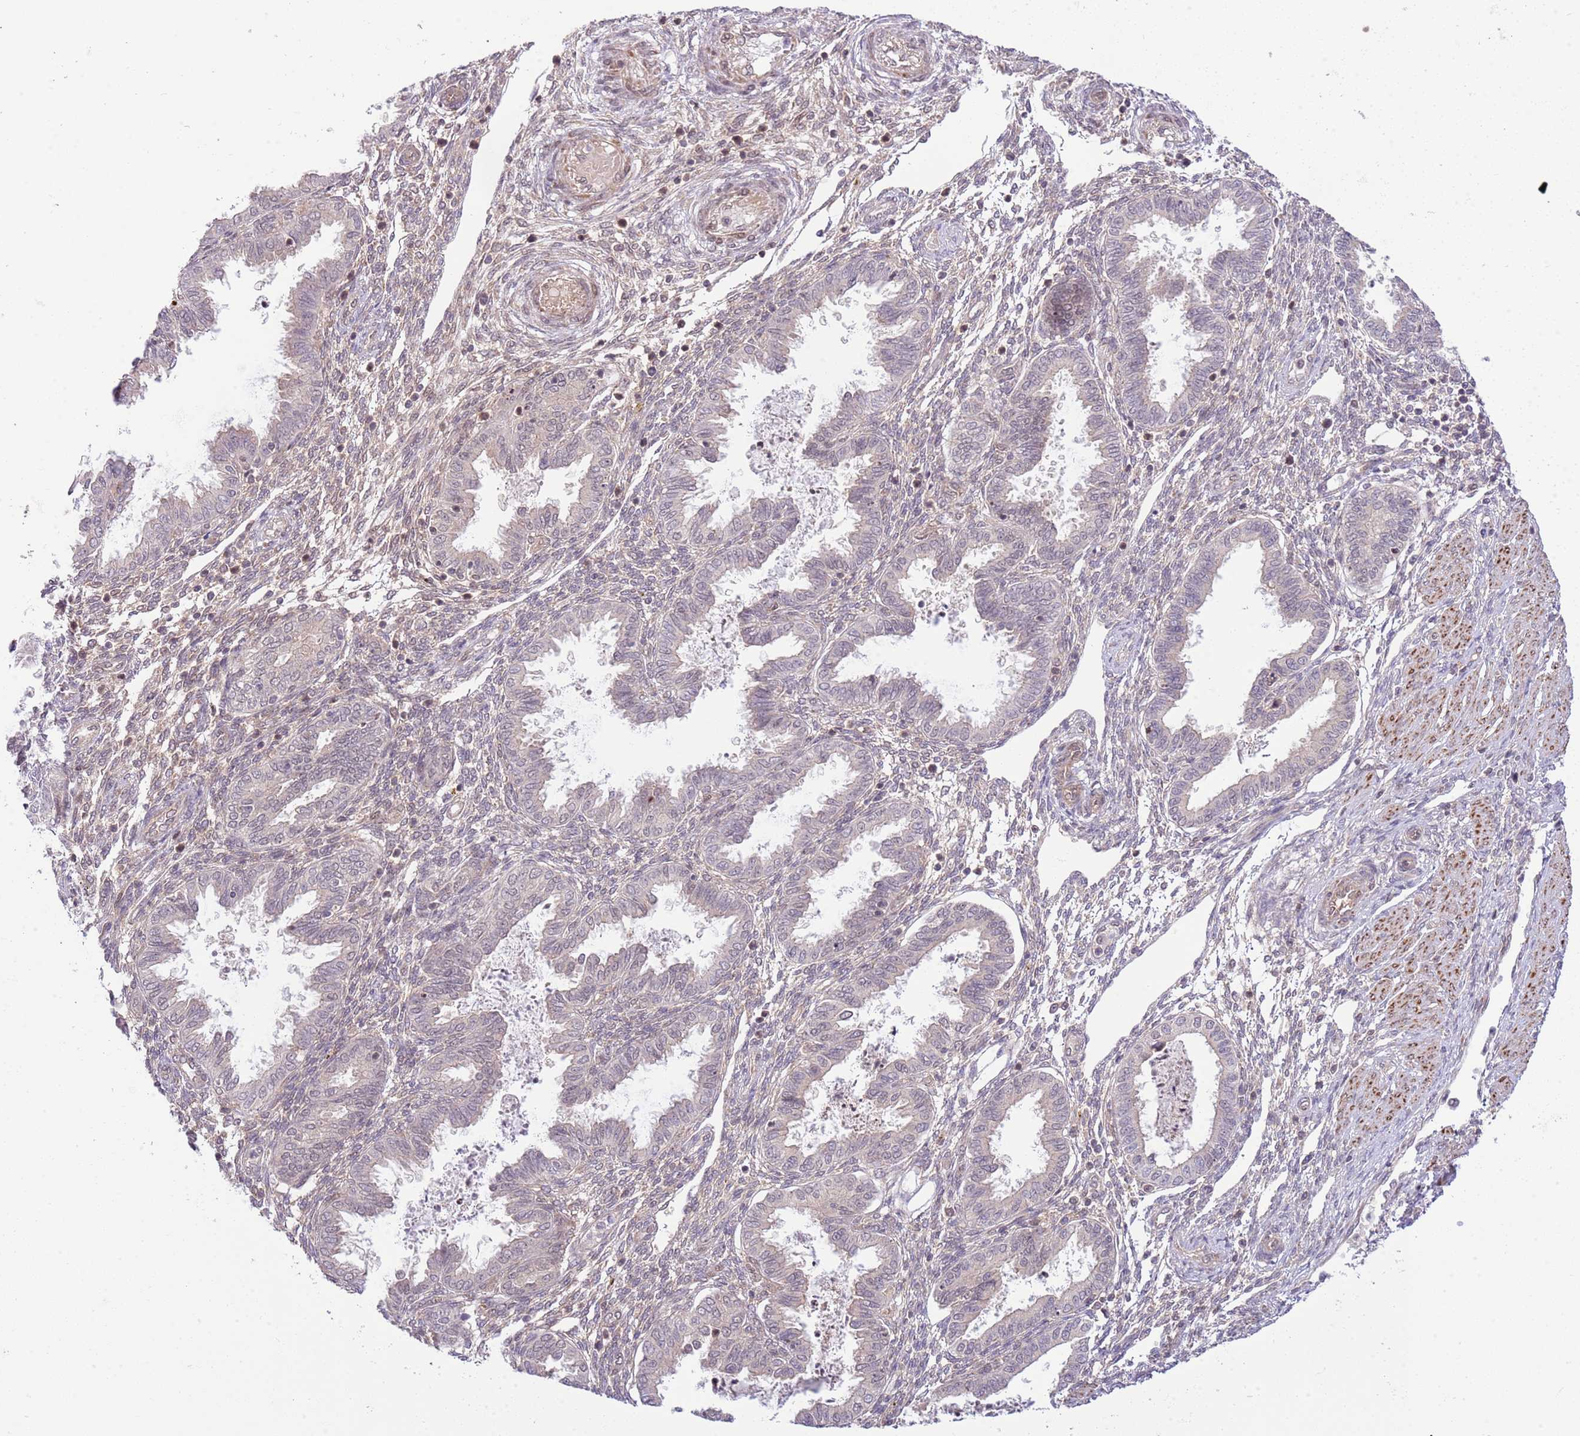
{"staining": {"intensity": "negative", "quantity": "none", "location": "none"}, "tissue": "endometrium", "cell_type": "Cells in endometrial stroma", "image_type": "normal", "snomed": [{"axis": "morphology", "description": "Normal tissue, NOS"}, {"axis": "topography", "description": "Endometrium"}], "caption": "A micrograph of endometrium stained for a protein exhibits no brown staining in cells in endometrial stroma. (DAB (3,3'-diaminobenzidine) IHC, high magnification).", "gene": "CHD1", "patient": {"sex": "female", "age": 33}}